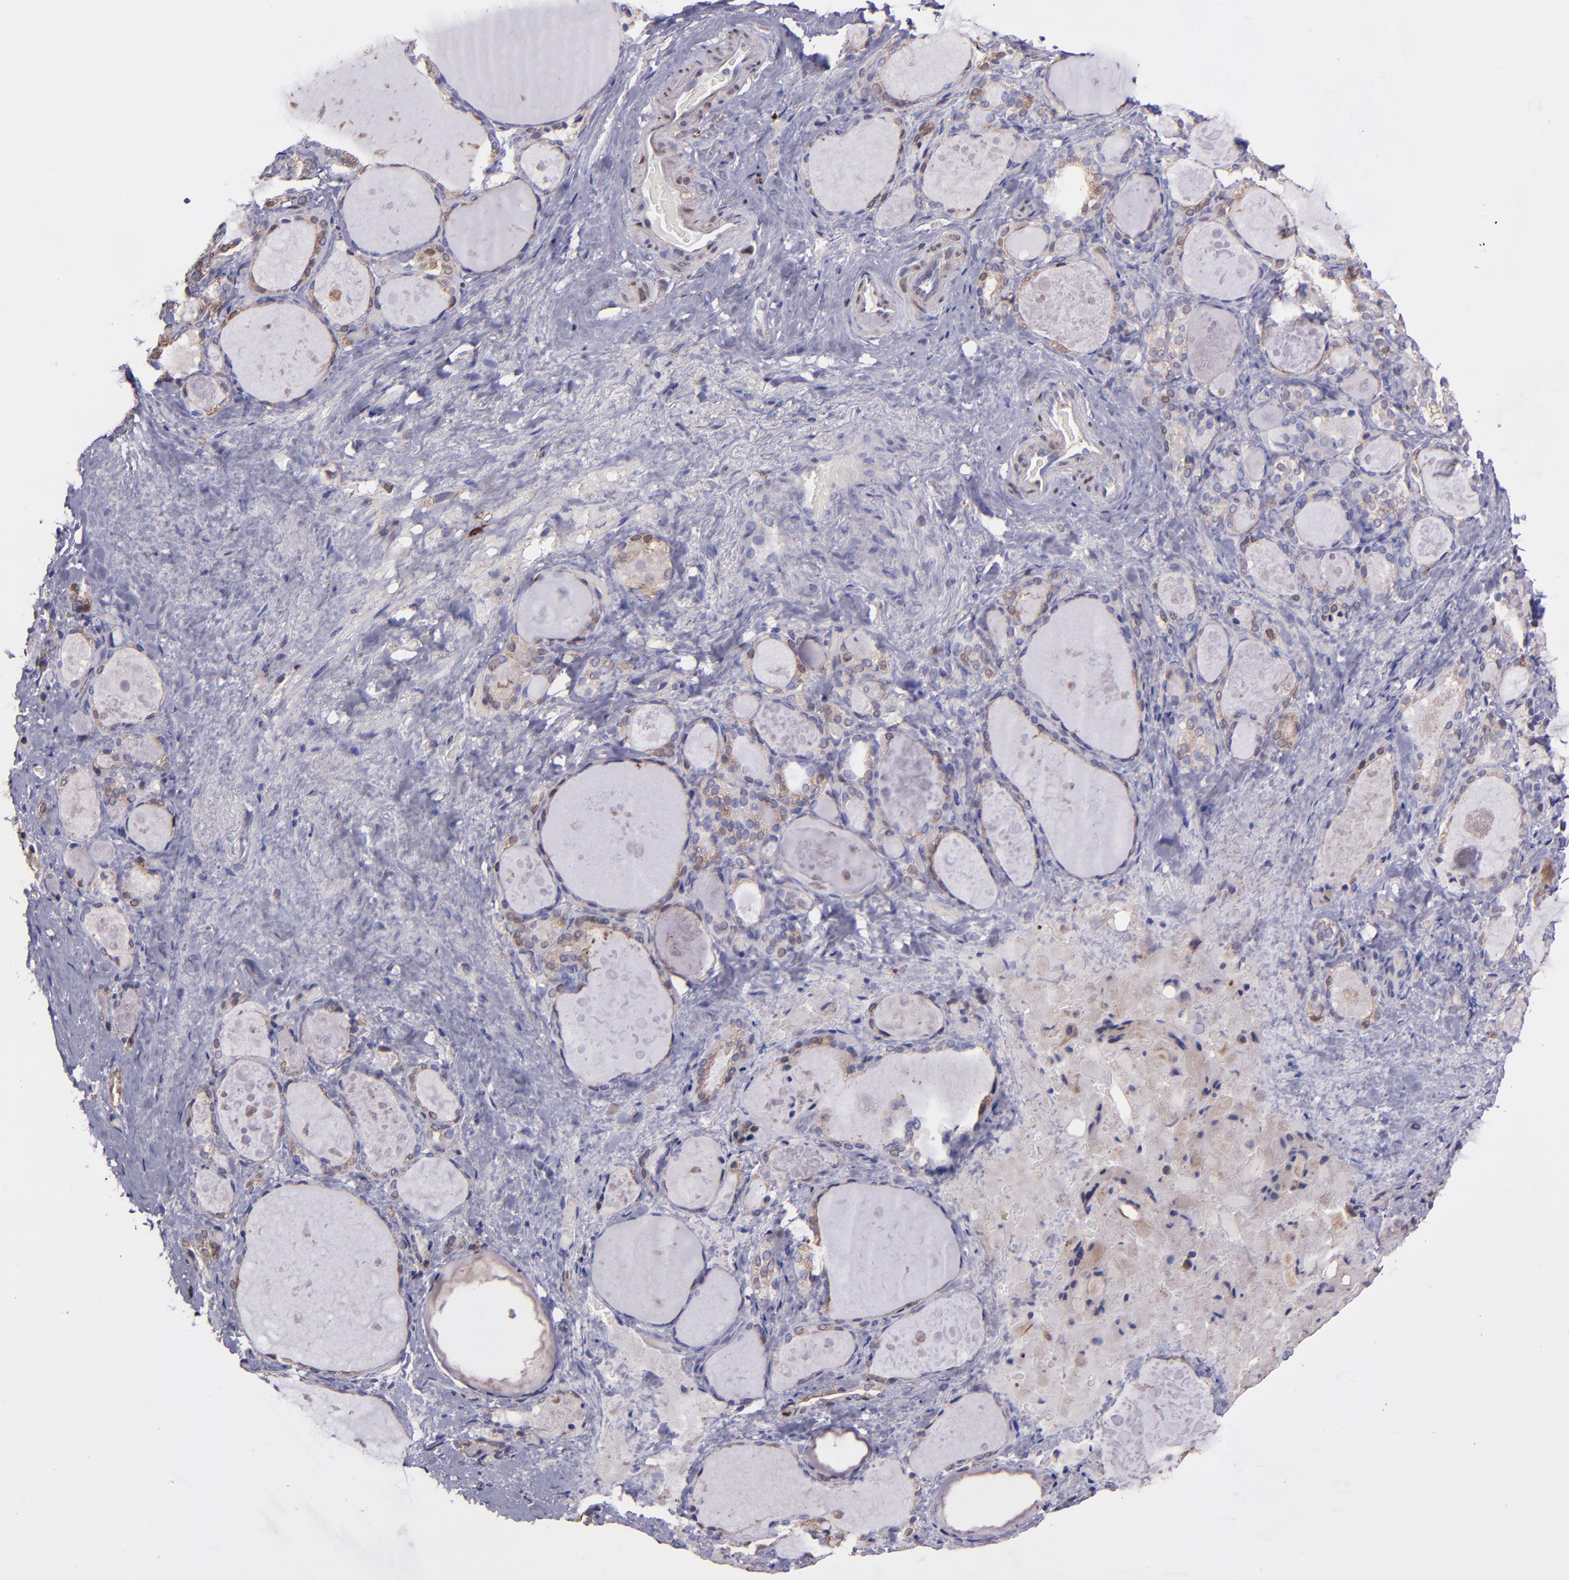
{"staining": {"intensity": "moderate", "quantity": "25%-75%", "location": "cytoplasmic/membranous,nuclear"}, "tissue": "thyroid gland", "cell_type": "Glandular cells", "image_type": "normal", "snomed": [{"axis": "morphology", "description": "Normal tissue, NOS"}, {"axis": "topography", "description": "Thyroid gland"}], "caption": "High-magnification brightfield microscopy of normal thyroid gland stained with DAB (3,3'-diaminobenzidine) (brown) and counterstained with hematoxylin (blue). glandular cells exhibit moderate cytoplasmic/membranous,nuclear positivity is present in about25%-75% of cells.", "gene": "WASH6P", "patient": {"sex": "female", "age": 75}}